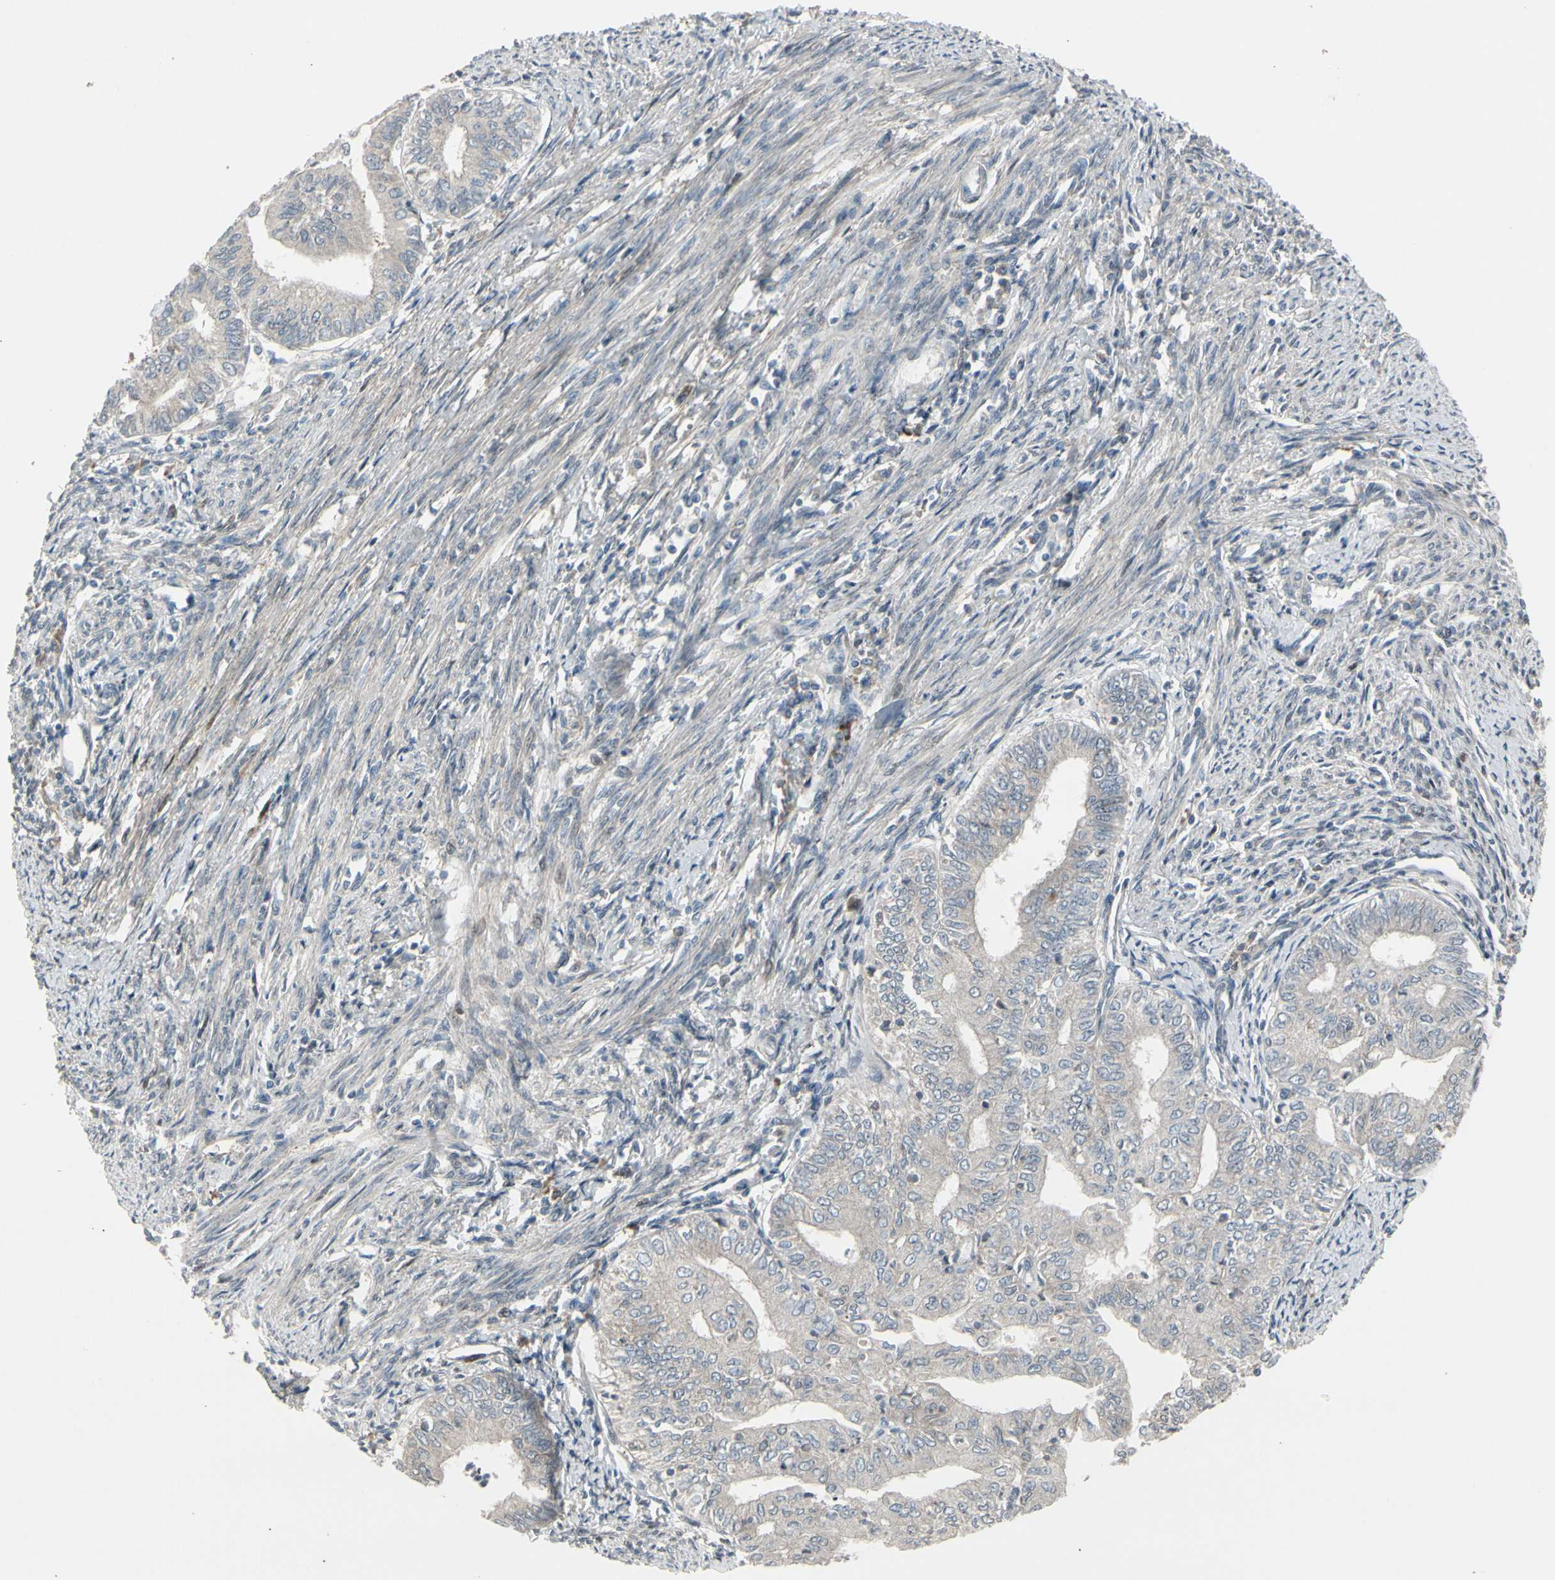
{"staining": {"intensity": "negative", "quantity": "none", "location": "none"}, "tissue": "endometrial cancer", "cell_type": "Tumor cells", "image_type": "cancer", "snomed": [{"axis": "morphology", "description": "Adenocarcinoma, NOS"}, {"axis": "topography", "description": "Endometrium"}], "caption": "A photomicrograph of endometrial cancer stained for a protein displays no brown staining in tumor cells.", "gene": "FHDC1", "patient": {"sex": "female", "age": 66}}